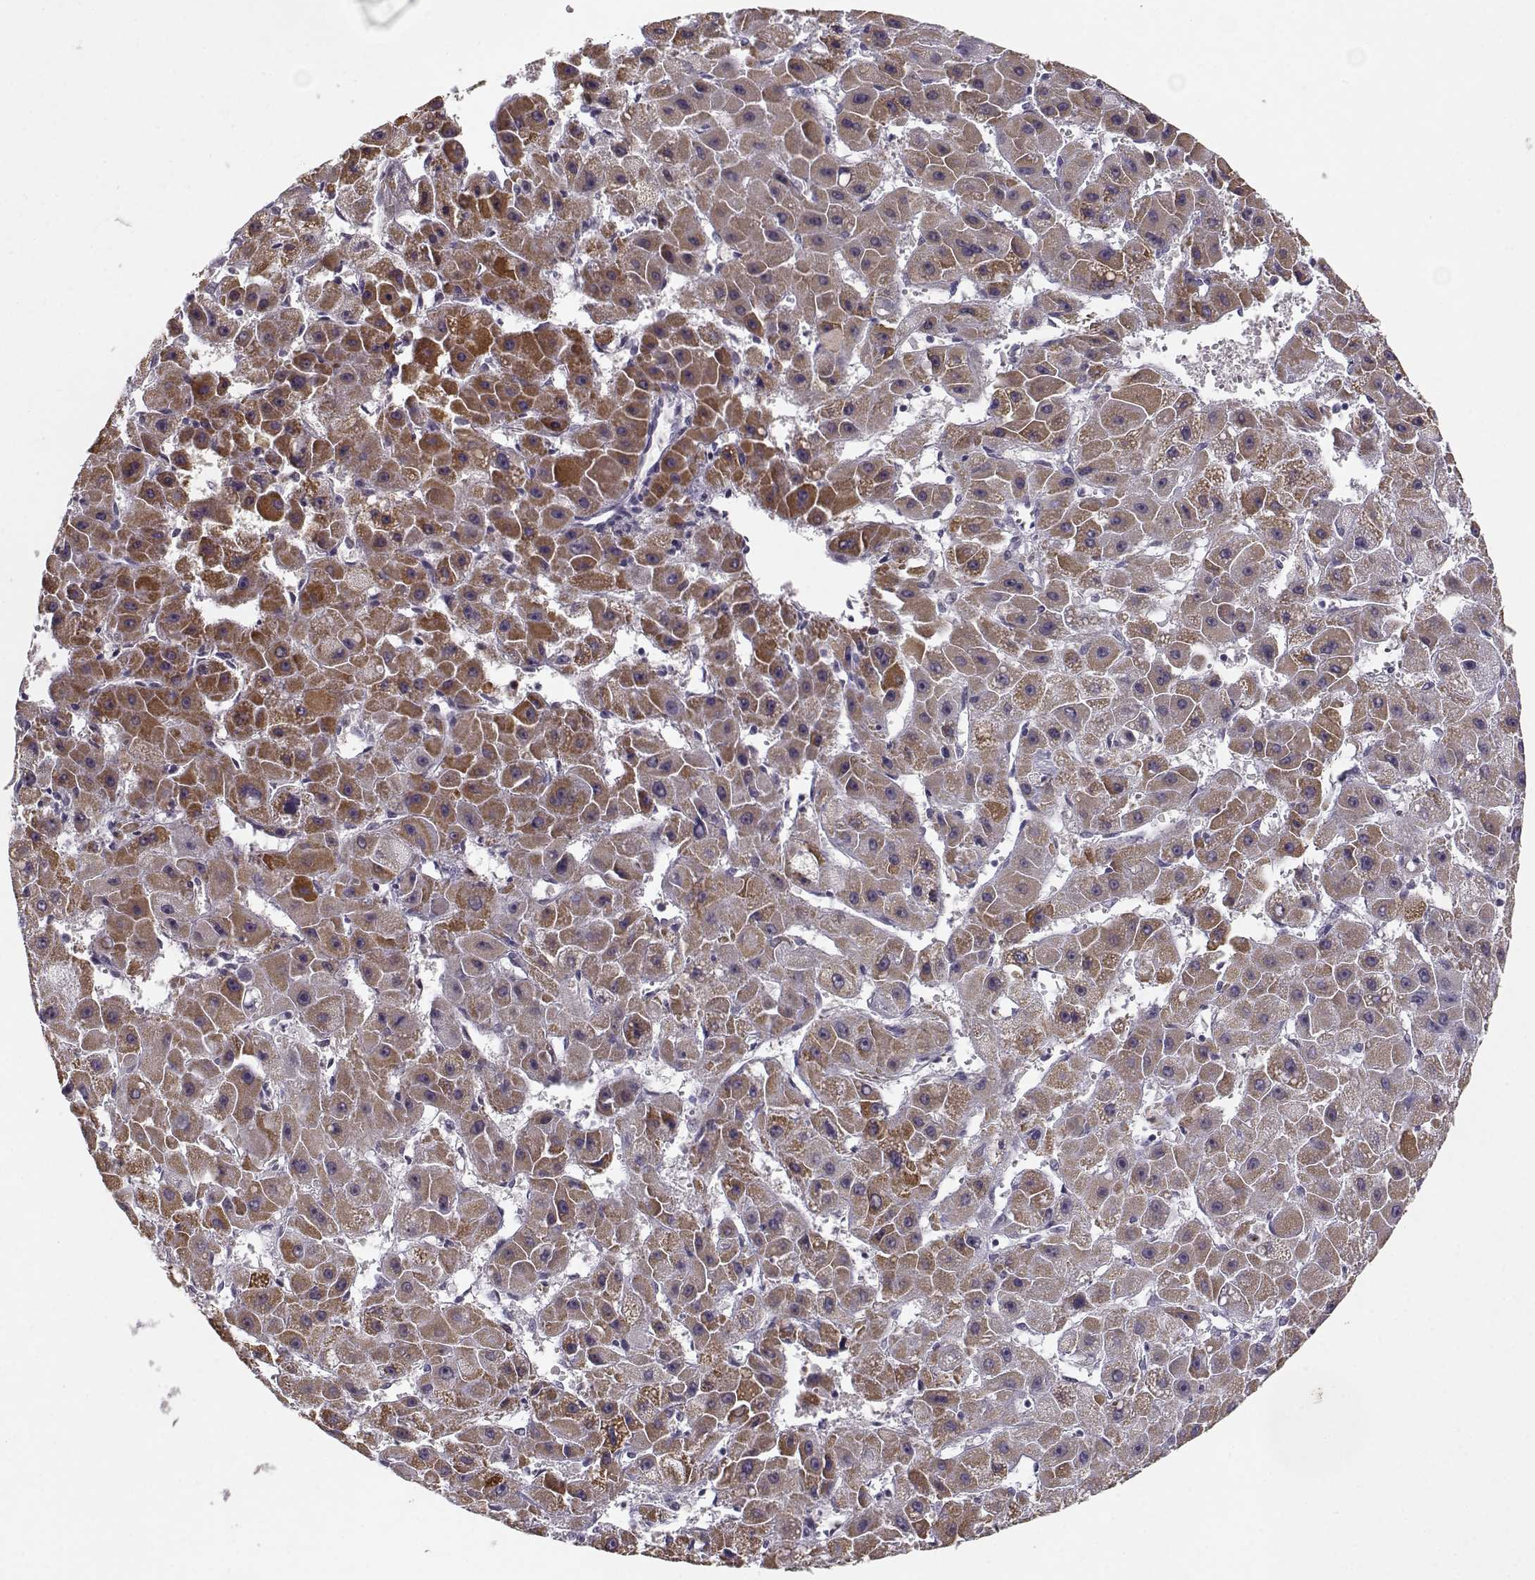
{"staining": {"intensity": "moderate", "quantity": "25%-75%", "location": "cytoplasmic/membranous"}, "tissue": "liver cancer", "cell_type": "Tumor cells", "image_type": "cancer", "snomed": [{"axis": "morphology", "description": "Carcinoma, Hepatocellular, NOS"}, {"axis": "topography", "description": "Liver"}], "caption": "Immunohistochemical staining of liver hepatocellular carcinoma shows medium levels of moderate cytoplasmic/membranous protein positivity in approximately 25%-75% of tumor cells. The staining was performed using DAB to visualize the protein expression in brown, while the nuclei were stained in blue with hematoxylin (Magnification: 20x).", "gene": "UROC1", "patient": {"sex": "female", "age": 25}}